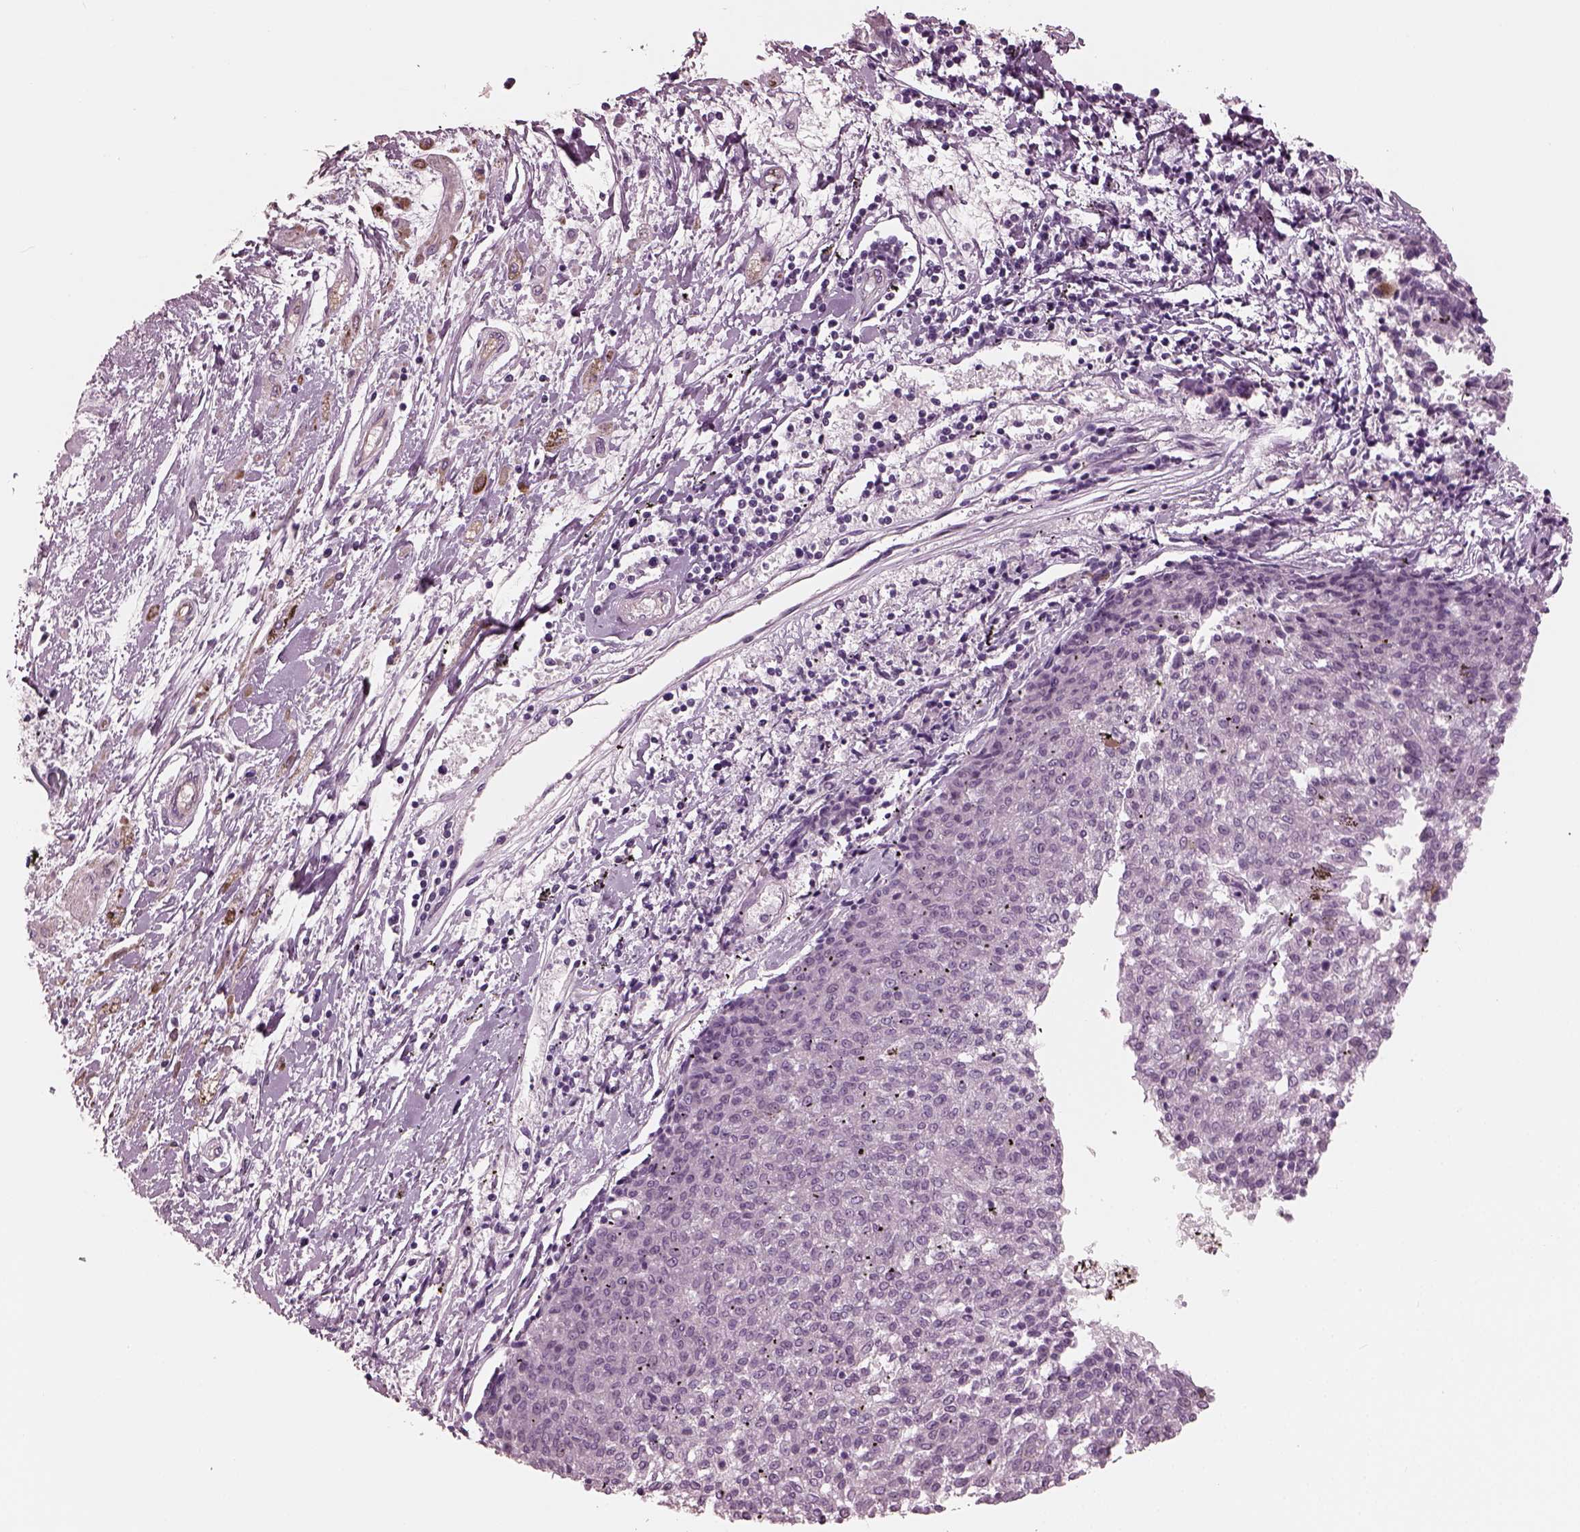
{"staining": {"intensity": "negative", "quantity": "none", "location": "none"}, "tissue": "melanoma", "cell_type": "Tumor cells", "image_type": "cancer", "snomed": [{"axis": "morphology", "description": "Malignant melanoma, NOS"}, {"axis": "topography", "description": "Skin"}], "caption": "This is an immunohistochemistry photomicrograph of malignant melanoma. There is no expression in tumor cells.", "gene": "EIF4E1B", "patient": {"sex": "female", "age": 72}}